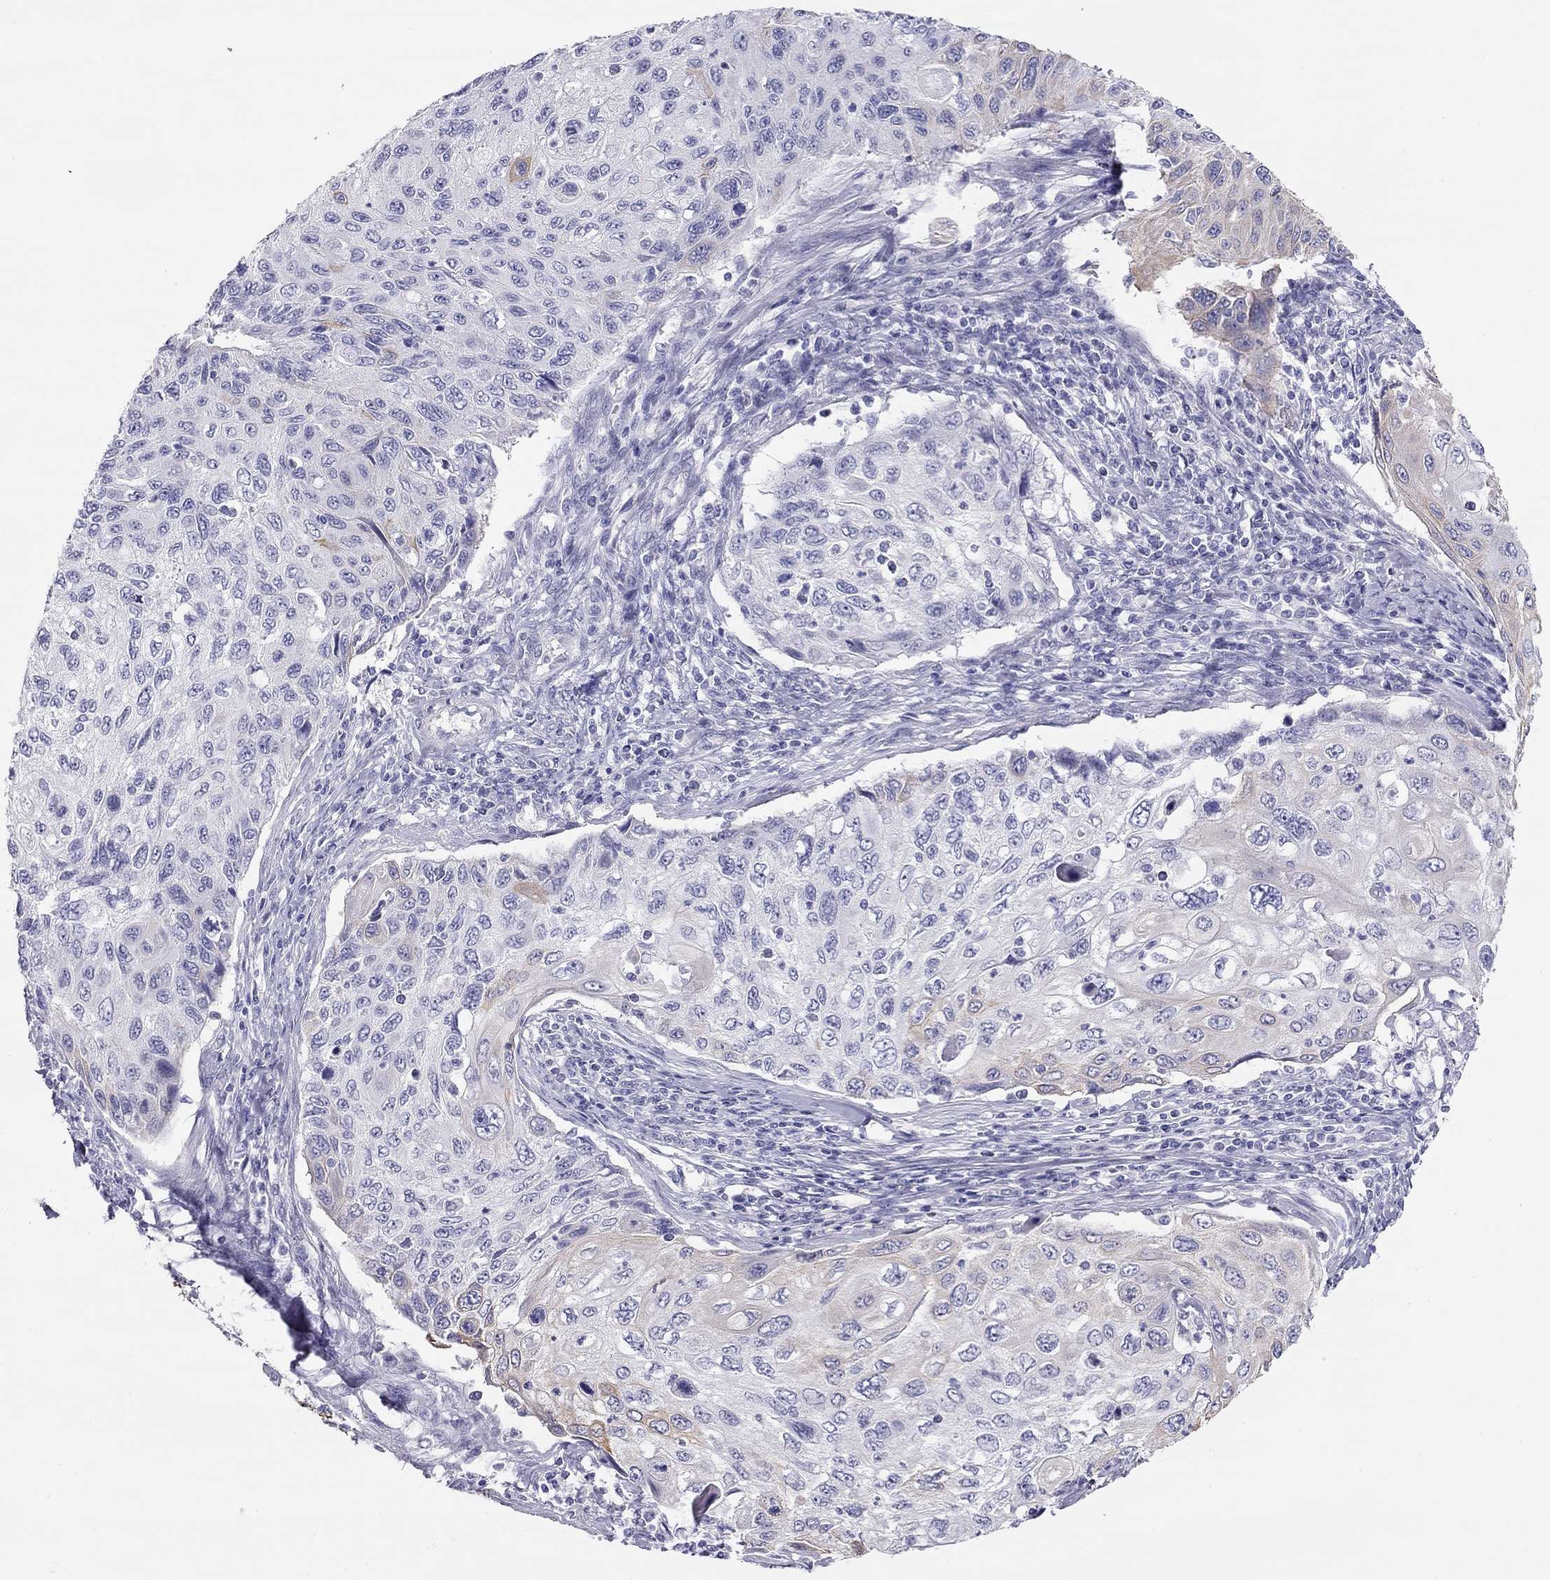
{"staining": {"intensity": "negative", "quantity": "none", "location": "none"}, "tissue": "cervical cancer", "cell_type": "Tumor cells", "image_type": "cancer", "snomed": [{"axis": "morphology", "description": "Squamous cell carcinoma, NOS"}, {"axis": "topography", "description": "Cervix"}], "caption": "High magnification brightfield microscopy of cervical squamous cell carcinoma stained with DAB (3,3'-diaminobenzidine) (brown) and counterstained with hematoxylin (blue): tumor cells show no significant expression.", "gene": "KCNV2", "patient": {"sex": "female", "age": 70}}